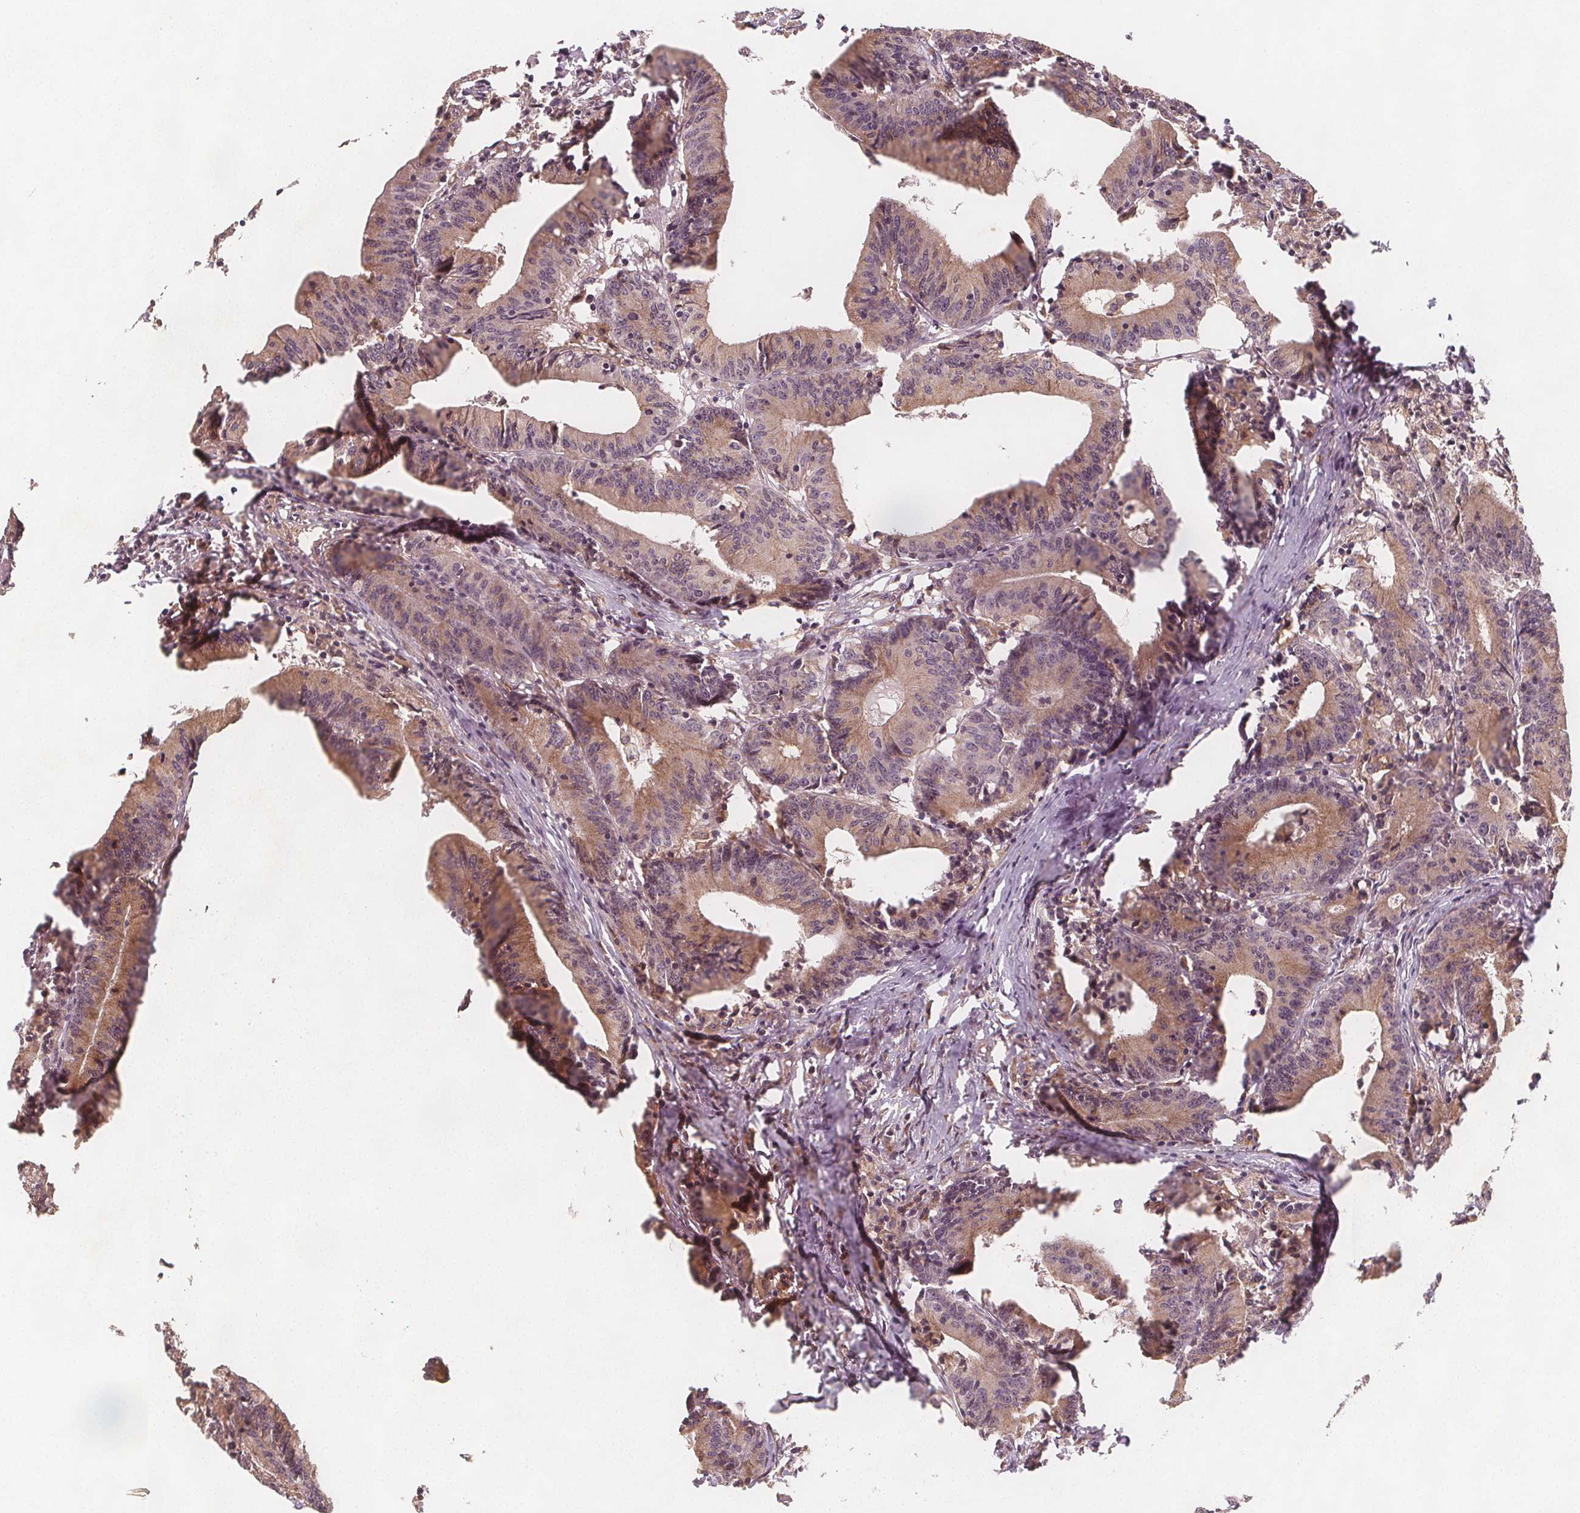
{"staining": {"intensity": "weak", "quantity": ">75%", "location": "cytoplasmic/membranous"}, "tissue": "colorectal cancer", "cell_type": "Tumor cells", "image_type": "cancer", "snomed": [{"axis": "morphology", "description": "Adenocarcinoma, NOS"}, {"axis": "topography", "description": "Colon"}], "caption": "The micrograph shows immunohistochemical staining of colorectal adenocarcinoma. There is weak cytoplasmic/membranous positivity is present in about >75% of tumor cells.", "gene": "NCSTN", "patient": {"sex": "female", "age": 78}}